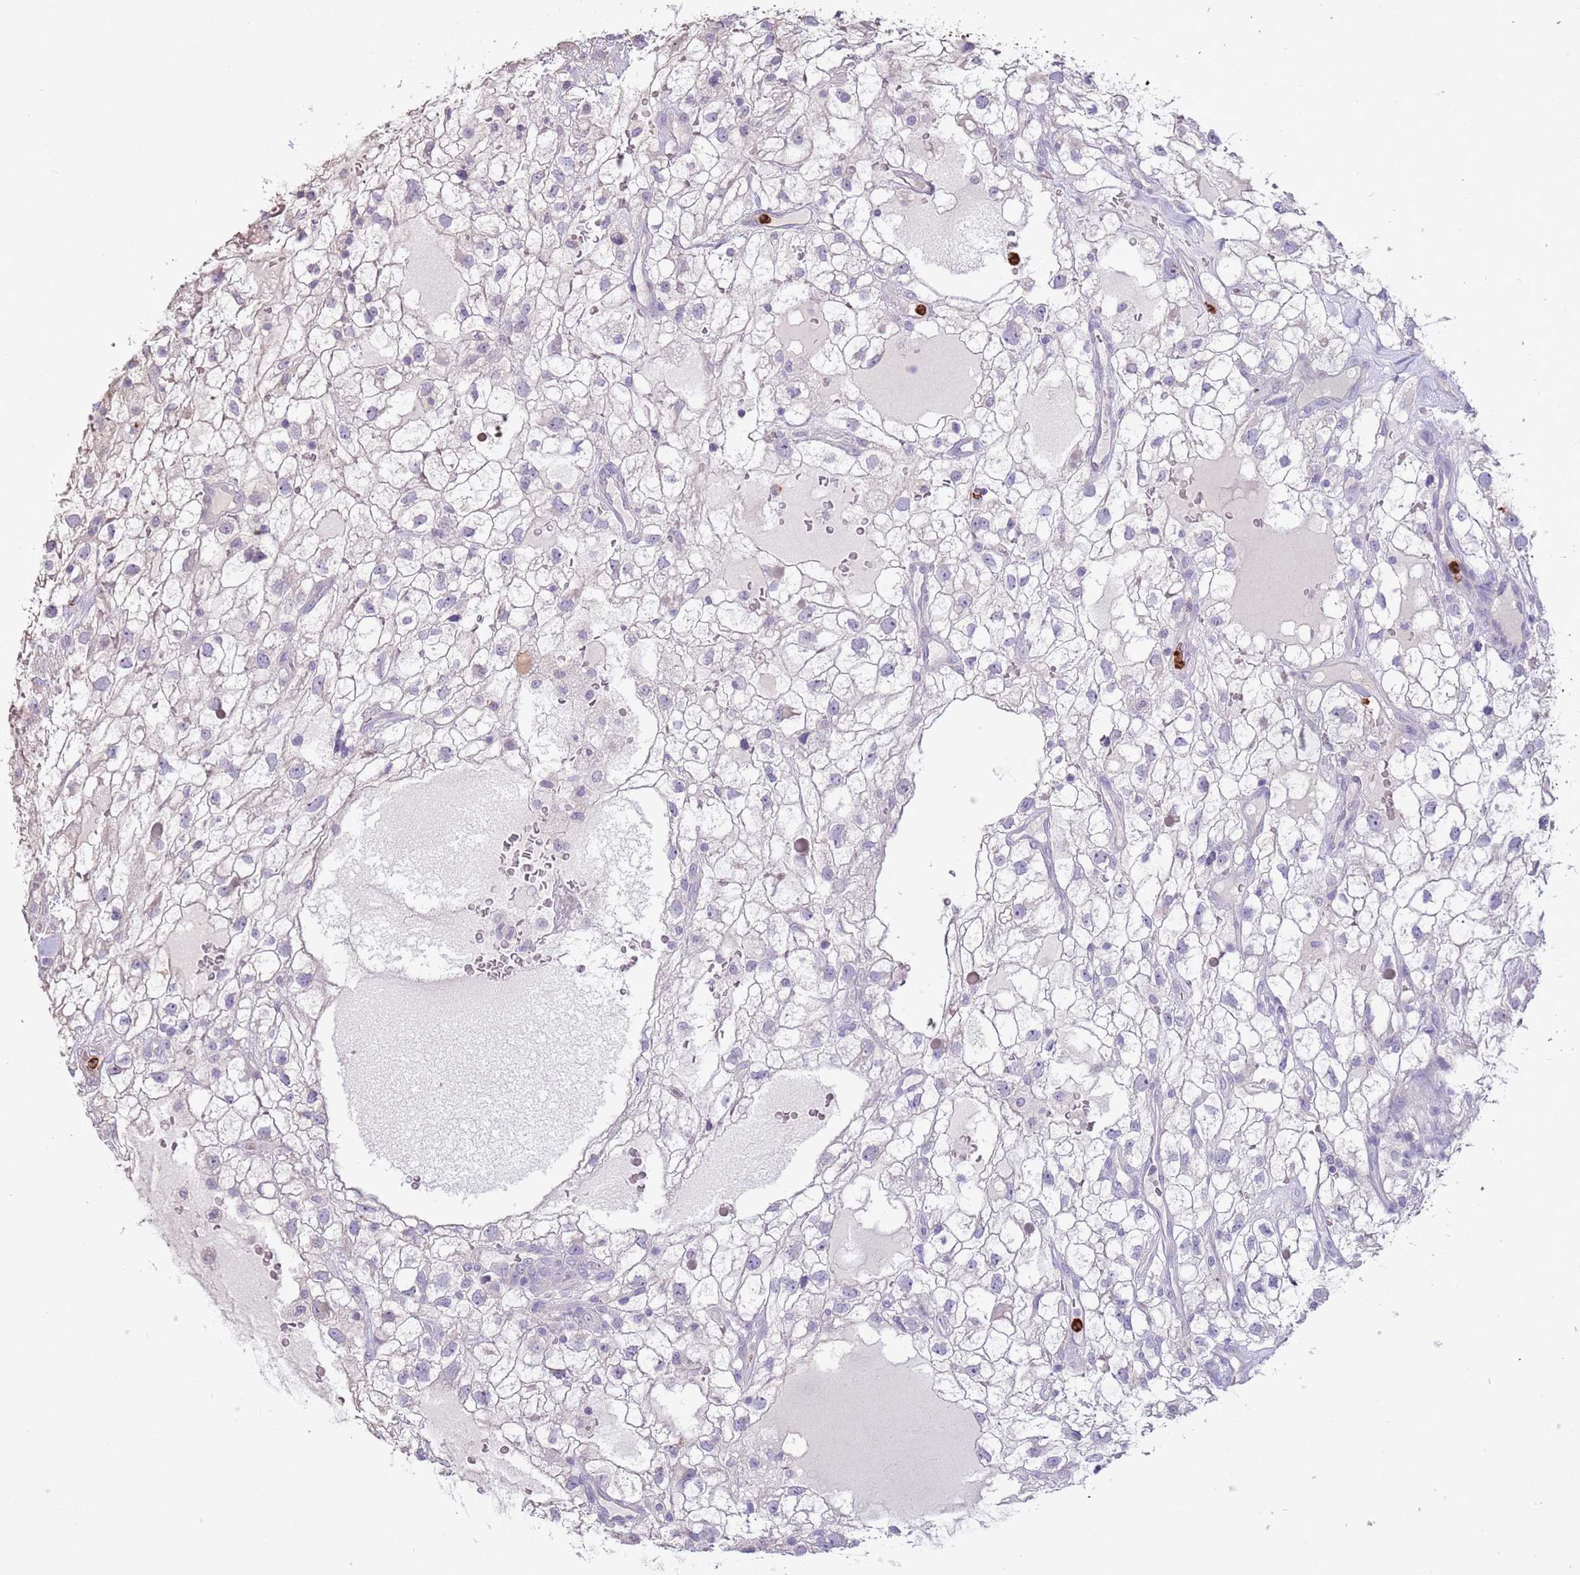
{"staining": {"intensity": "negative", "quantity": "none", "location": "none"}, "tissue": "renal cancer", "cell_type": "Tumor cells", "image_type": "cancer", "snomed": [{"axis": "morphology", "description": "Adenocarcinoma, NOS"}, {"axis": "topography", "description": "Kidney"}], "caption": "A histopathology image of human renal cancer is negative for staining in tumor cells. (DAB immunohistochemistry with hematoxylin counter stain).", "gene": "P2RY13", "patient": {"sex": "male", "age": 59}}